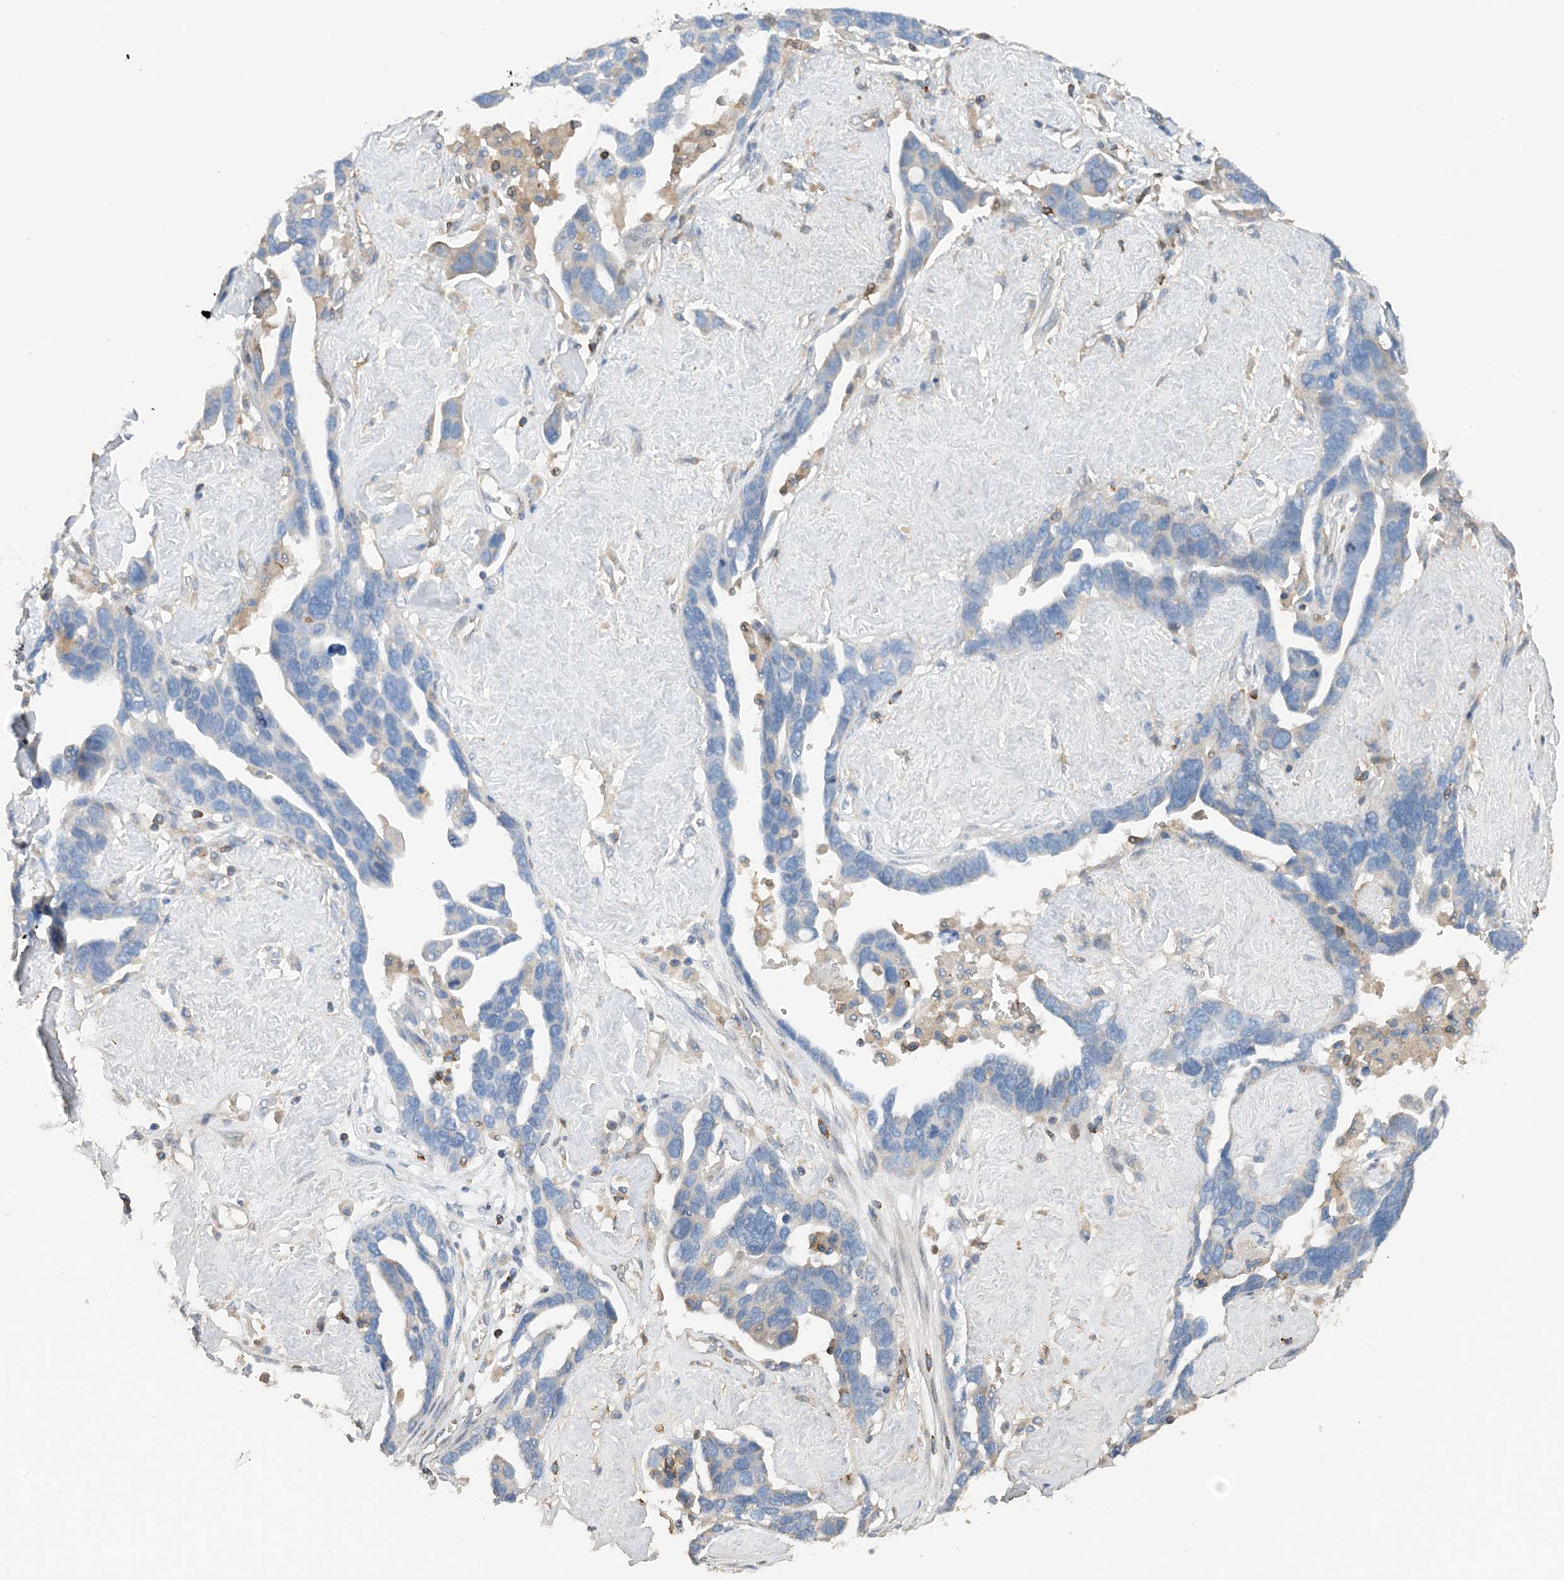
{"staining": {"intensity": "negative", "quantity": "none", "location": "none"}, "tissue": "ovarian cancer", "cell_type": "Tumor cells", "image_type": "cancer", "snomed": [{"axis": "morphology", "description": "Cystadenocarcinoma, serous, NOS"}, {"axis": "topography", "description": "Ovary"}], "caption": "Photomicrograph shows no significant protein staining in tumor cells of ovarian serous cystadenocarcinoma.", "gene": "PHACTR2", "patient": {"sex": "female", "age": 54}}